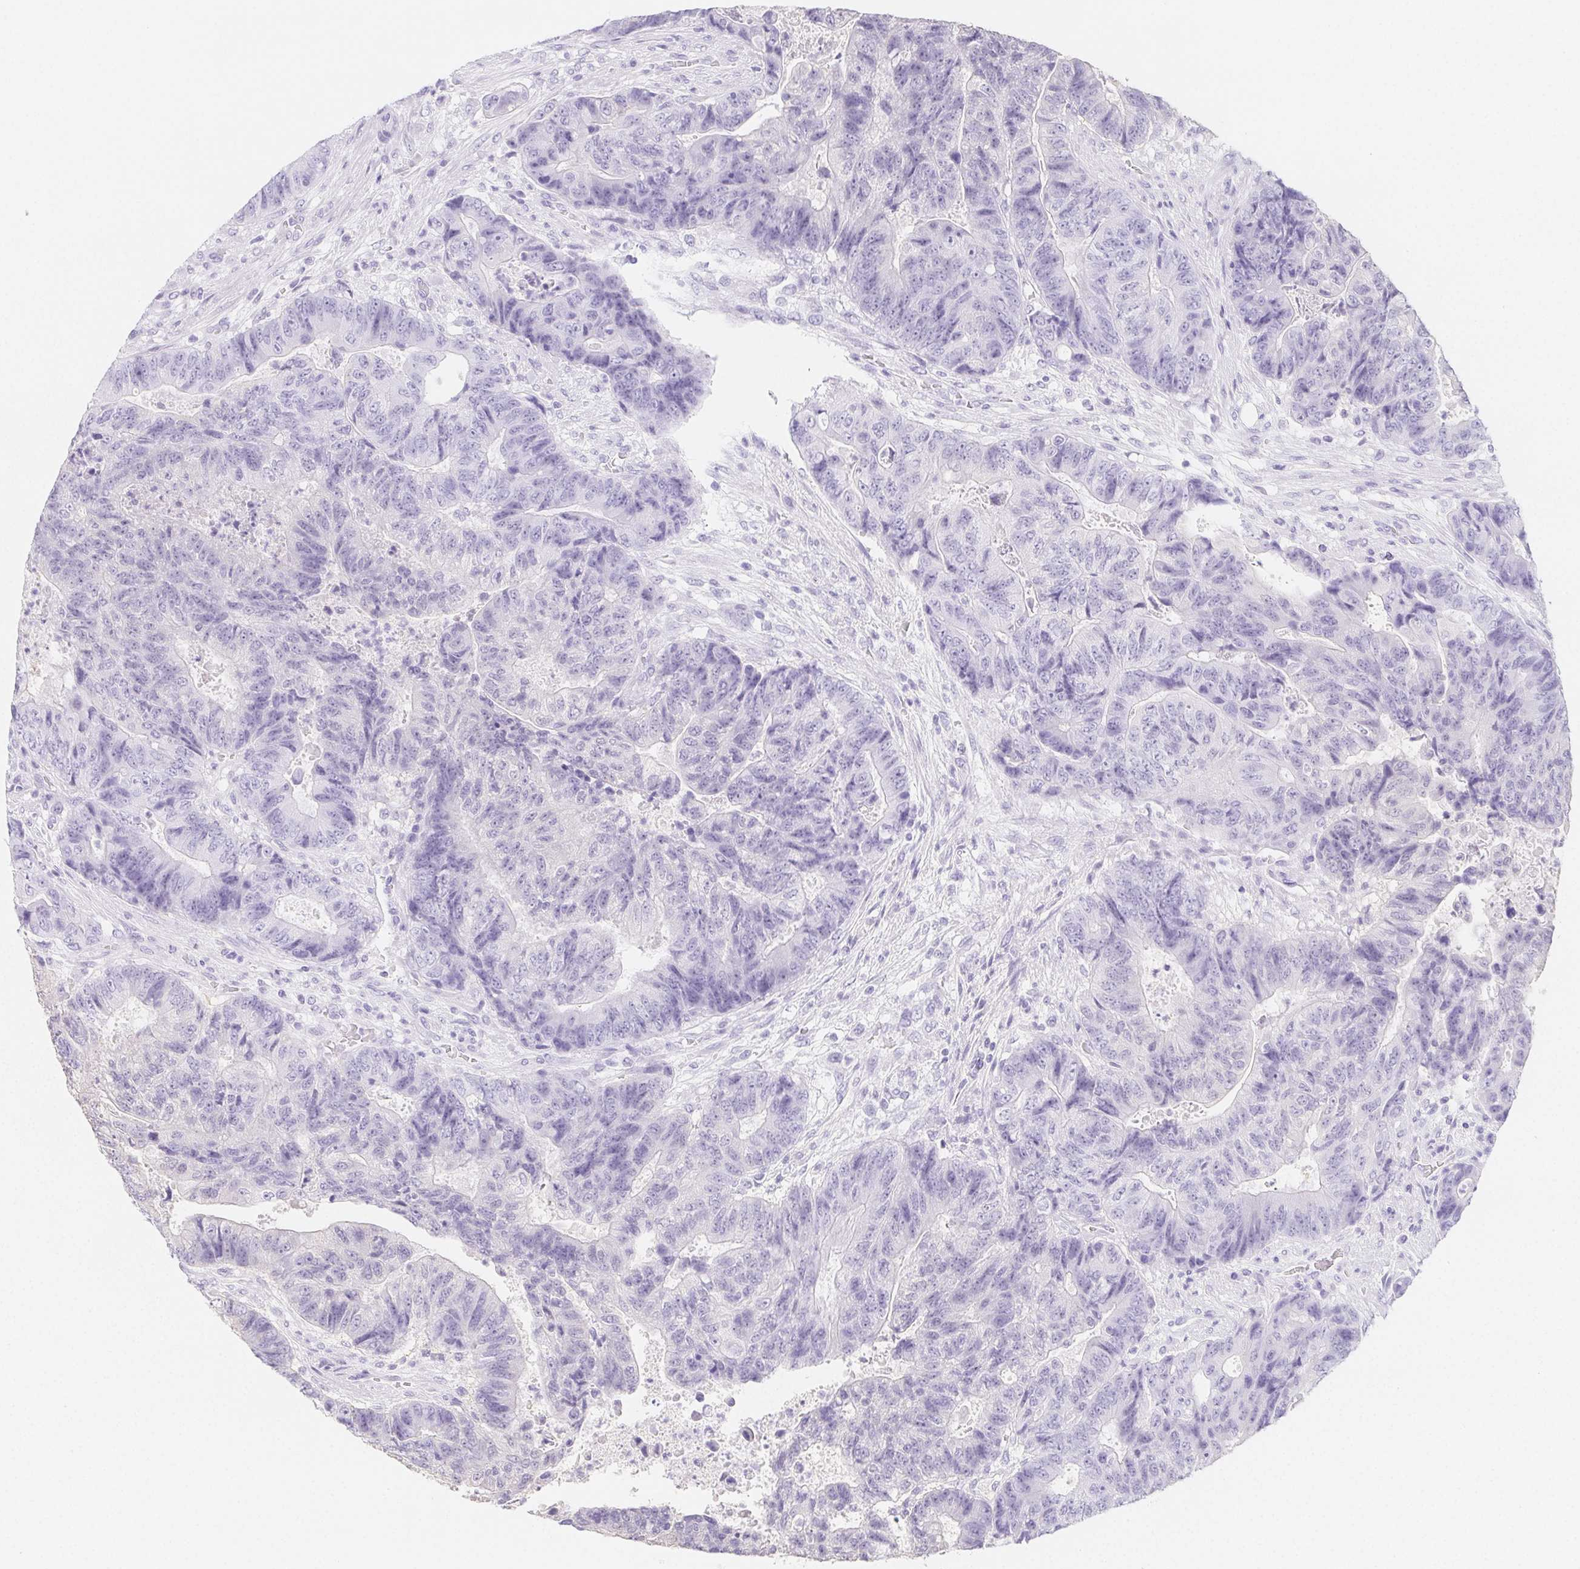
{"staining": {"intensity": "negative", "quantity": "none", "location": "none"}, "tissue": "colorectal cancer", "cell_type": "Tumor cells", "image_type": "cancer", "snomed": [{"axis": "morphology", "description": "Normal tissue, NOS"}, {"axis": "morphology", "description": "Adenocarcinoma, NOS"}, {"axis": "topography", "description": "Colon"}], "caption": "This is a micrograph of immunohistochemistry (IHC) staining of colorectal cancer, which shows no expression in tumor cells.", "gene": "ZBBX", "patient": {"sex": "female", "age": 48}}